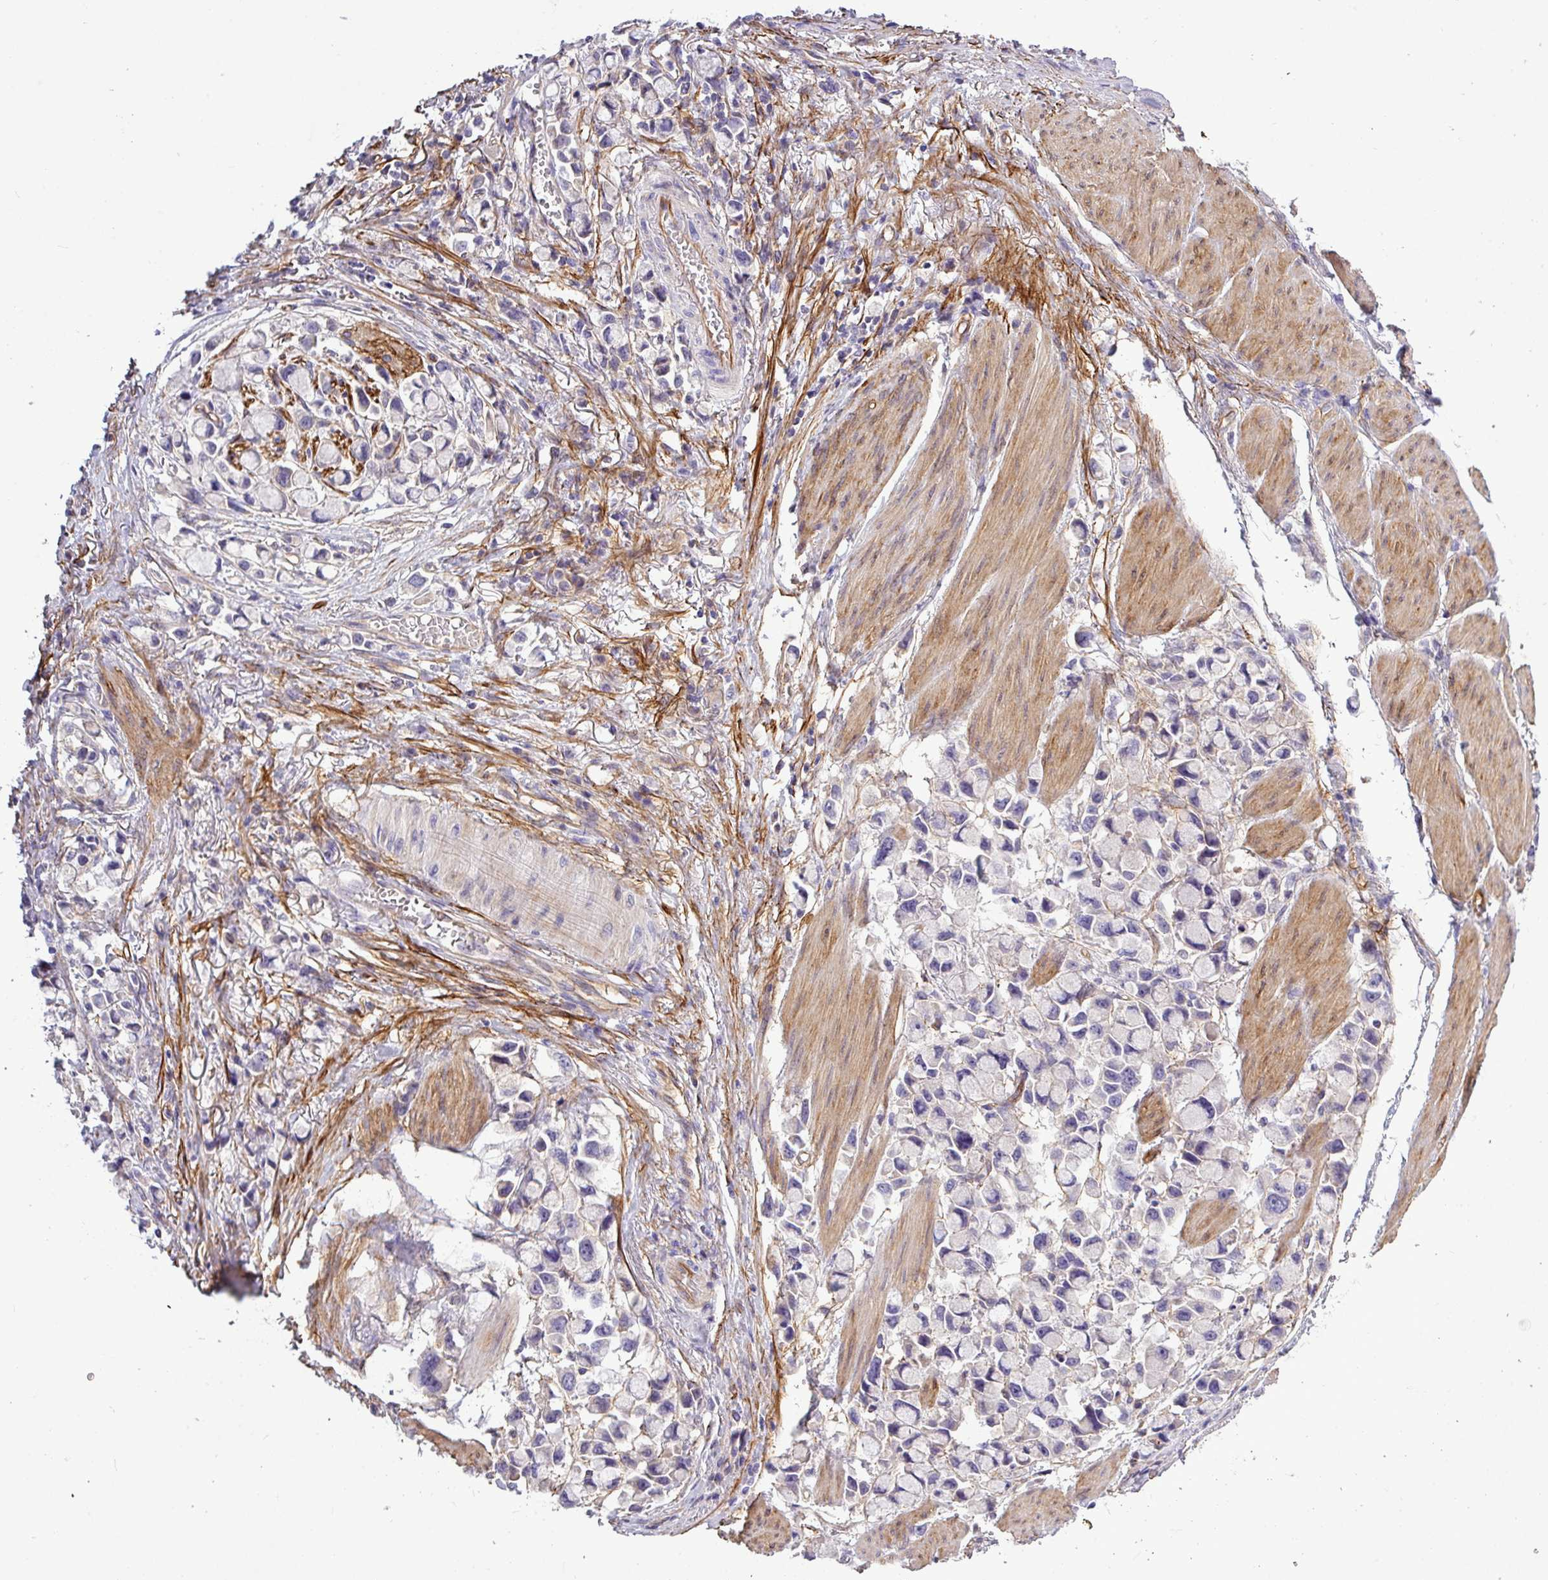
{"staining": {"intensity": "negative", "quantity": "none", "location": "none"}, "tissue": "stomach cancer", "cell_type": "Tumor cells", "image_type": "cancer", "snomed": [{"axis": "morphology", "description": "Adenocarcinoma, NOS"}, {"axis": "topography", "description": "Stomach"}], "caption": "High magnification brightfield microscopy of stomach adenocarcinoma stained with DAB (3,3'-diaminobenzidine) (brown) and counterstained with hematoxylin (blue): tumor cells show no significant staining. (DAB IHC, high magnification).", "gene": "PARD6A", "patient": {"sex": "female", "age": 81}}